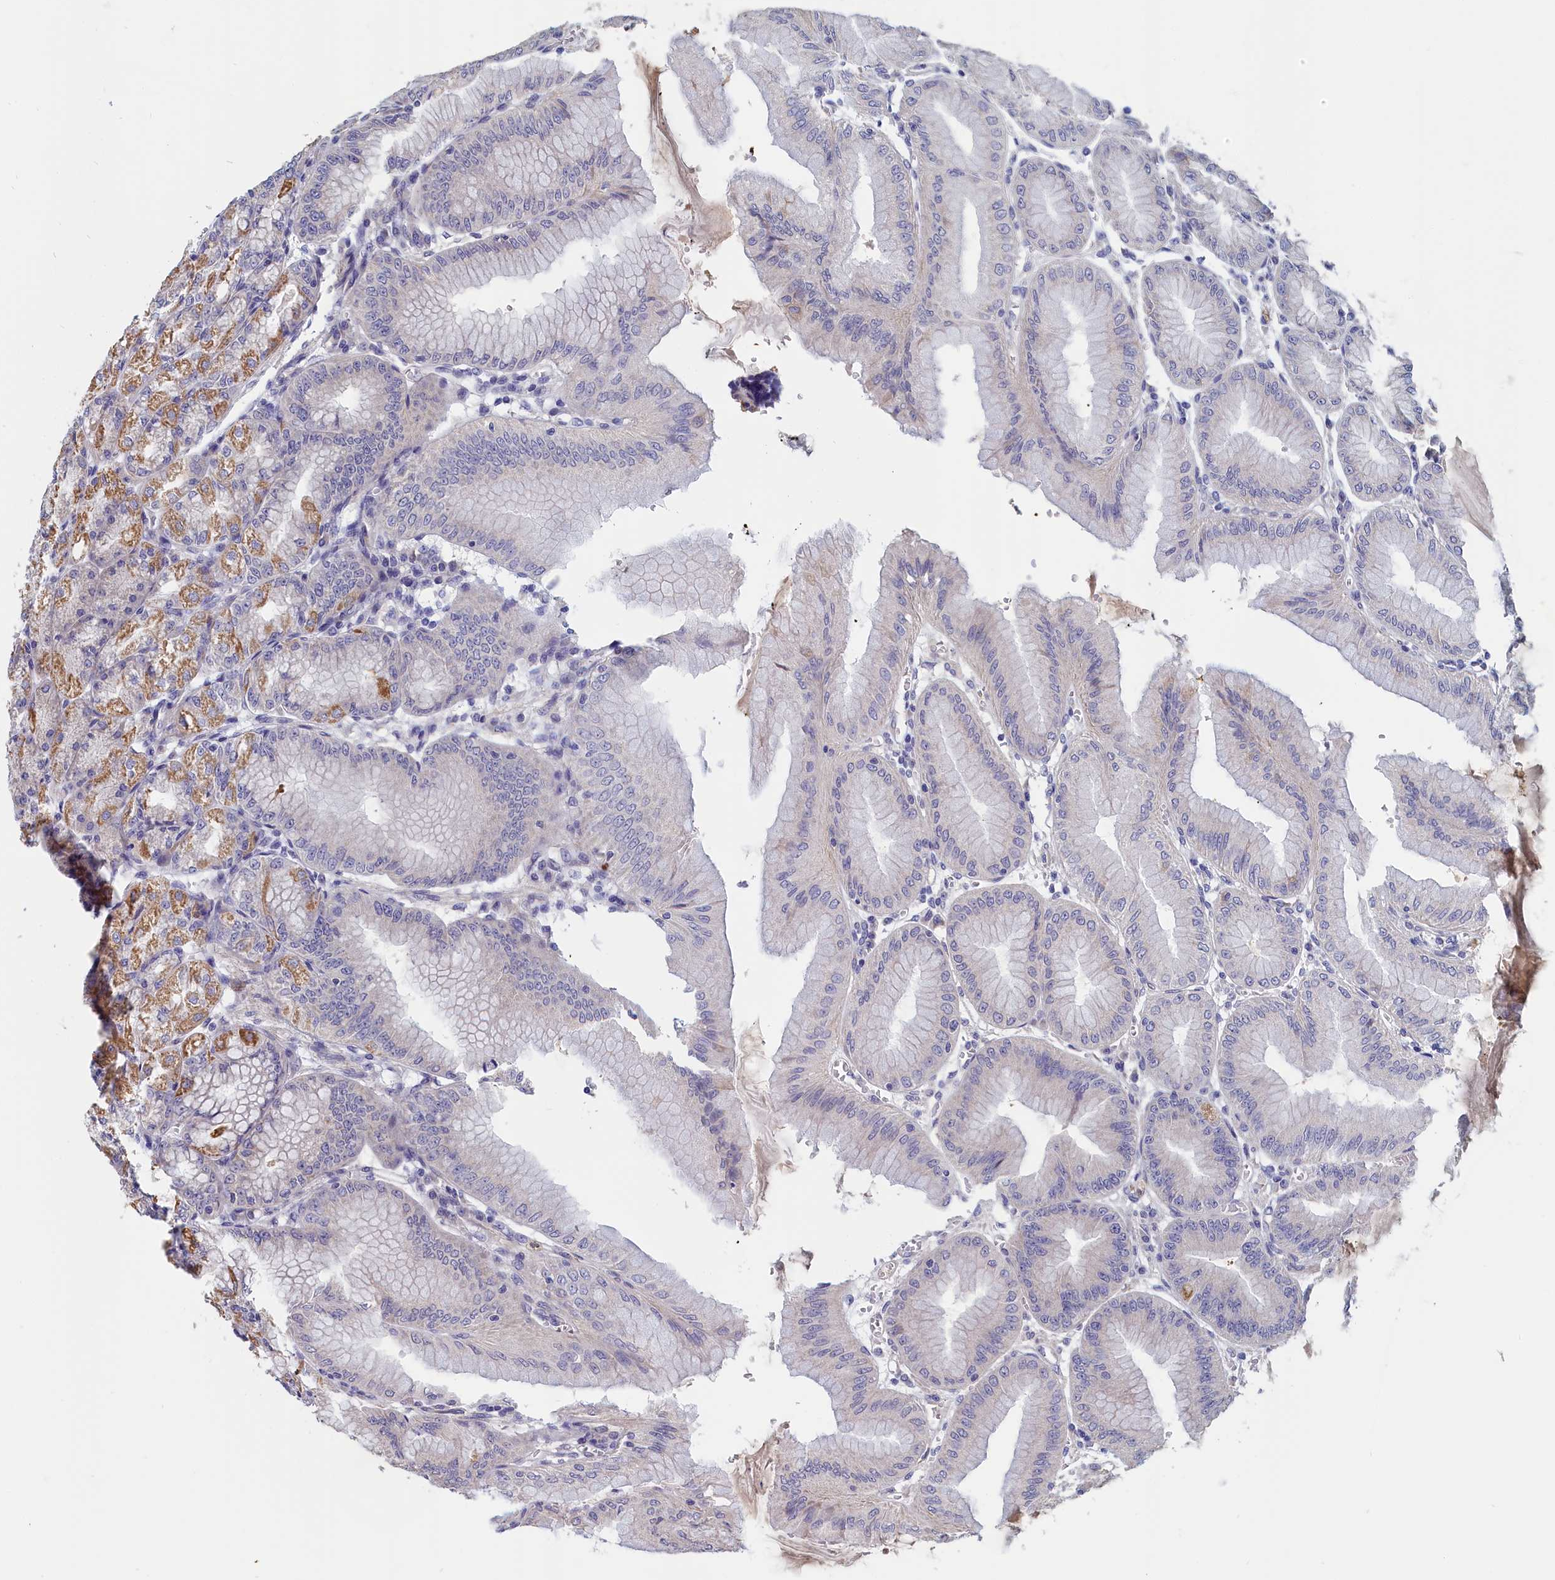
{"staining": {"intensity": "moderate", "quantity": "25%-75%", "location": "cytoplasmic/membranous"}, "tissue": "stomach", "cell_type": "Glandular cells", "image_type": "normal", "snomed": [{"axis": "morphology", "description": "Normal tissue, NOS"}, {"axis": "topography", "description": "Stomach, lower"}], "caption": "IHC of unremarkable stomach demonstrates medium levels of moderate cytoplasmic/membranous expression in approximately 25%-75% of glandular cells.", "gene": "EPB41L4B", "patient": {"sex": "male", "age": 71}}